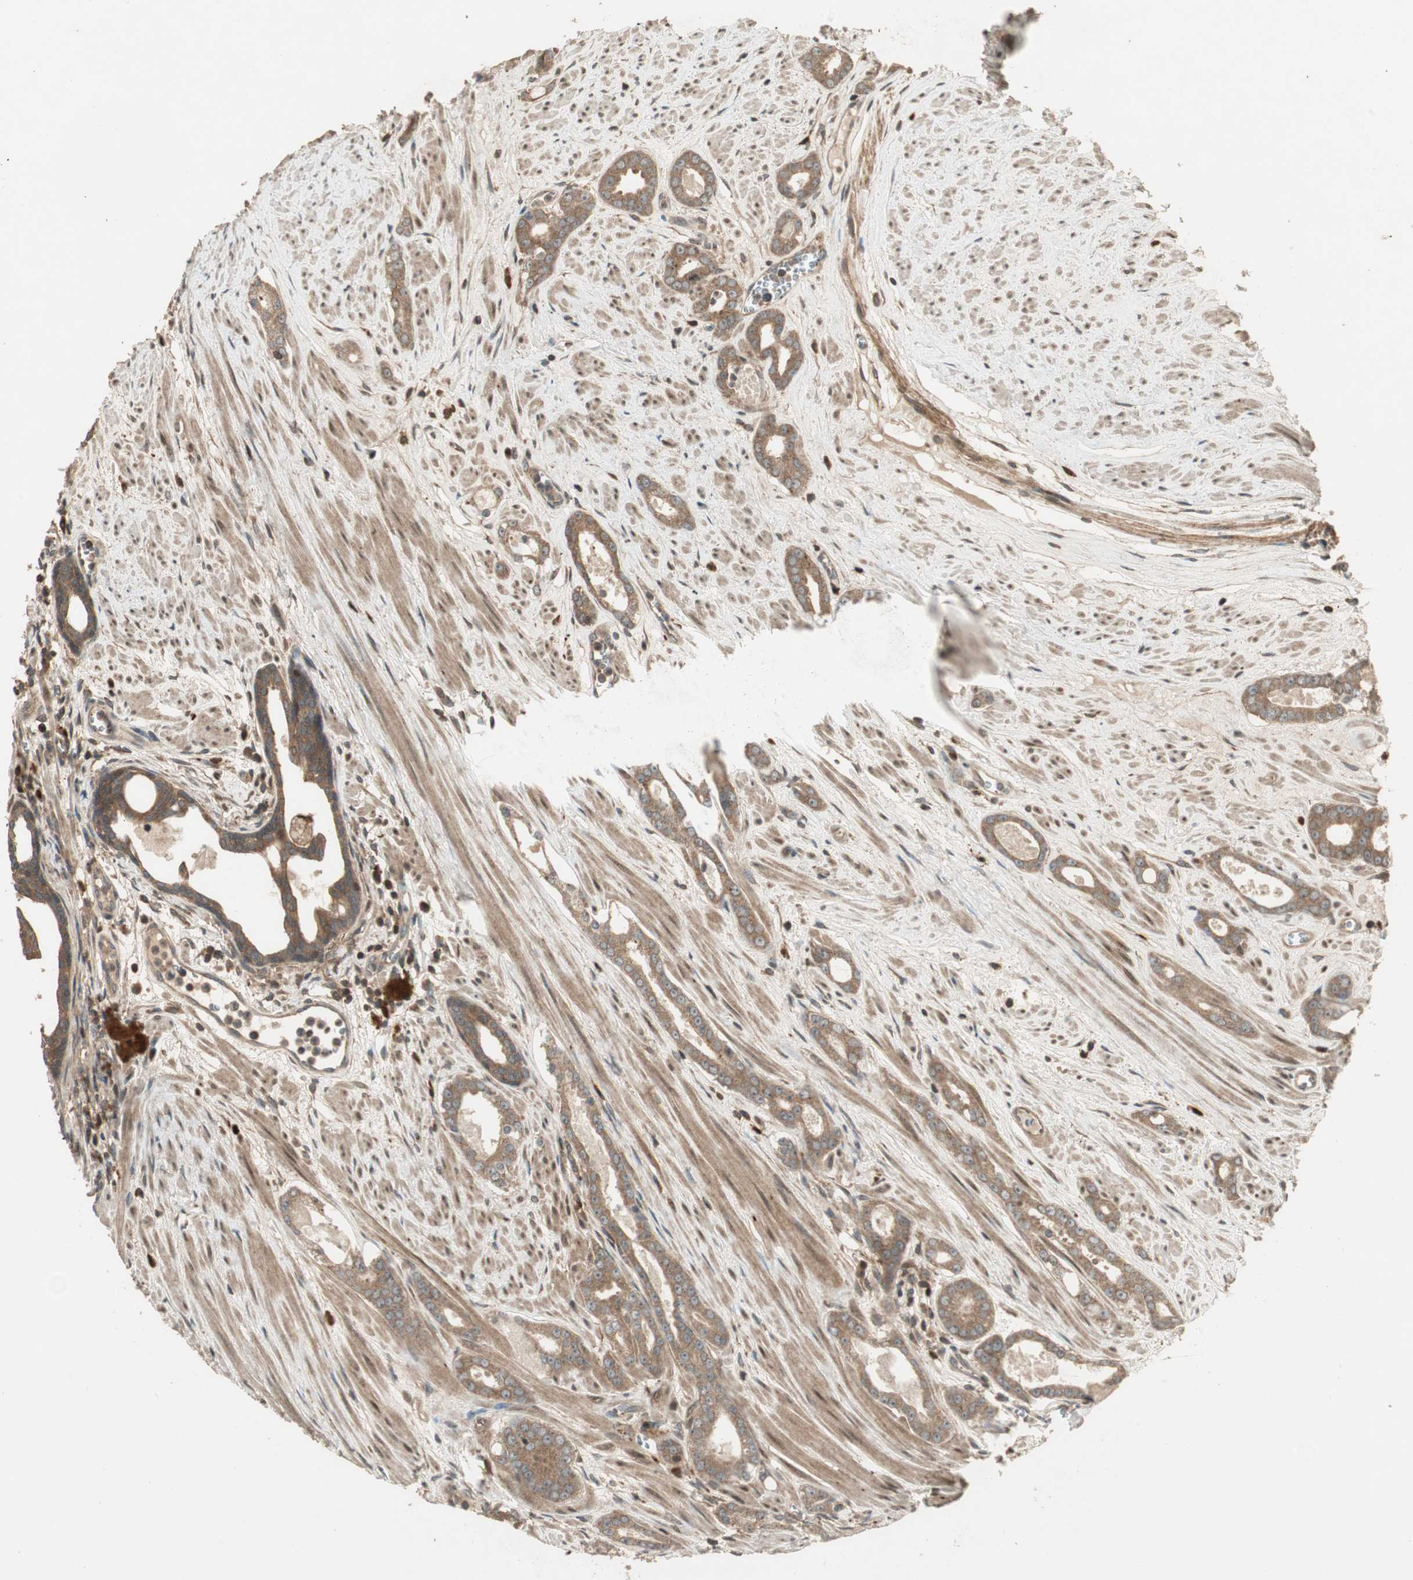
{"staining": {"intensity": "moderate", "quantity": ">75%", "location": "cytoplasmic/membranous"}, "tissue": "prostate cancer", "cell_type": "Tumor cells", "image_type": "cancer", "snomed": [{"axis": "morphology", "description": "Adenocarcinoma, Low grade"}, {"axis": "topography", "description": "Prostate"}], "caption": "High-magnification brightfield microscopy of prostate cancer (adenocarcinoma (low-grade)) stained with DAB (brown) and counterstained with hematoxylin (blue). tumor cells exhibit moderate cytoplasmic/membranous expression is identified in approximately>75% of cells. (DAB (3,3'-diaminobenzidine) = brown stain, brightfield microscopy at high magnification).", "gene": "CNOT4", "patient": {"sex": "male", "age": 57}}